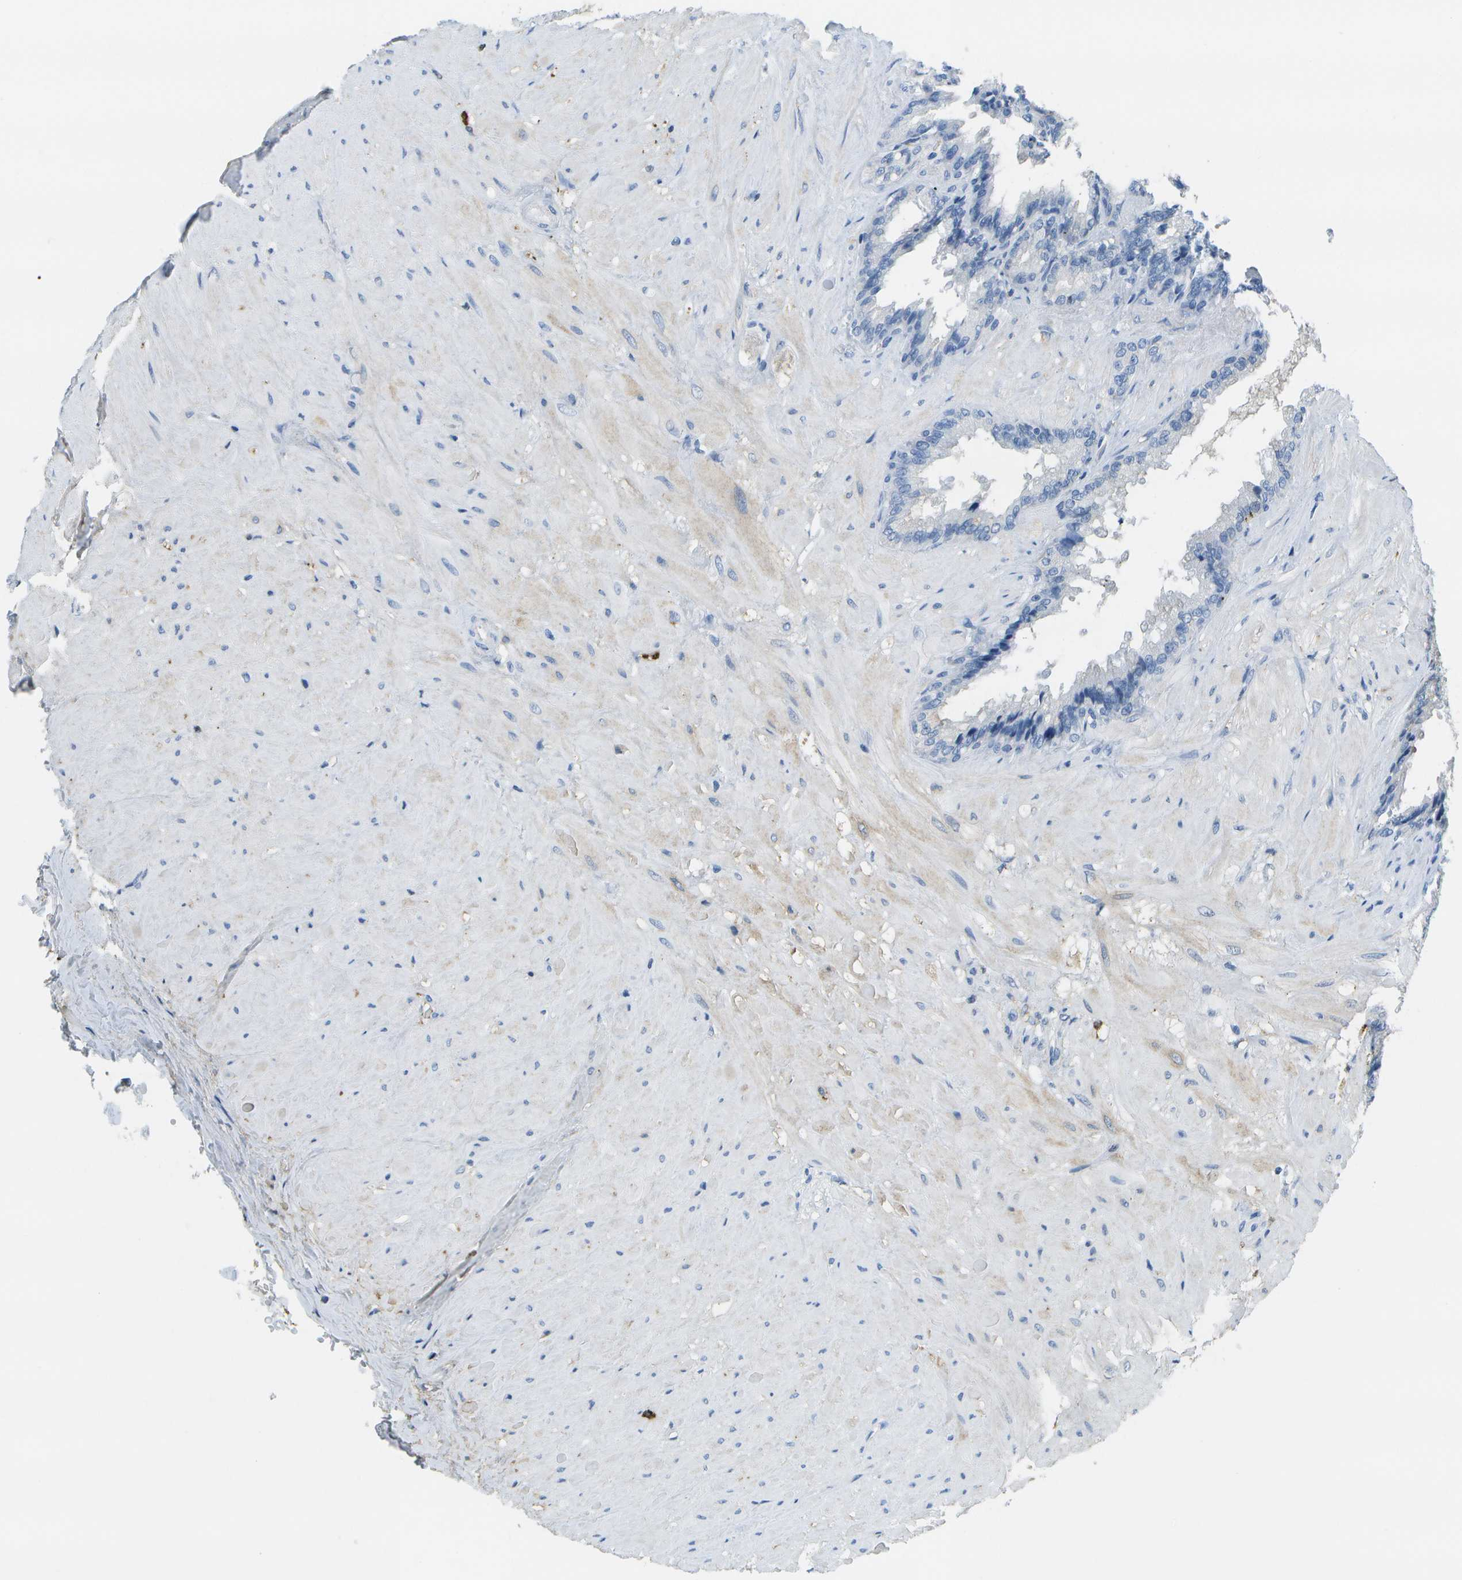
{"staining": {"intensity": "negative", "quantity": "none", "location": "none"}, "tissue": "seminal vesicle", "cell_type": "Glandular cells", "image_type": "normal", "snomed": [{"axis": "morphology", "description": "Normal tissue, NOS"}, {"axis": "topography", "description": "Seminal veicle"}], "caption": "Unremarkable seminal vesicle was stained to show a protein in brown. There is no significant expression in glandular cells. (IHC, brightfield microscopy, high magnification).", "gene": "SERPINA1", "patient": {"sex": "male", "age": 46}}